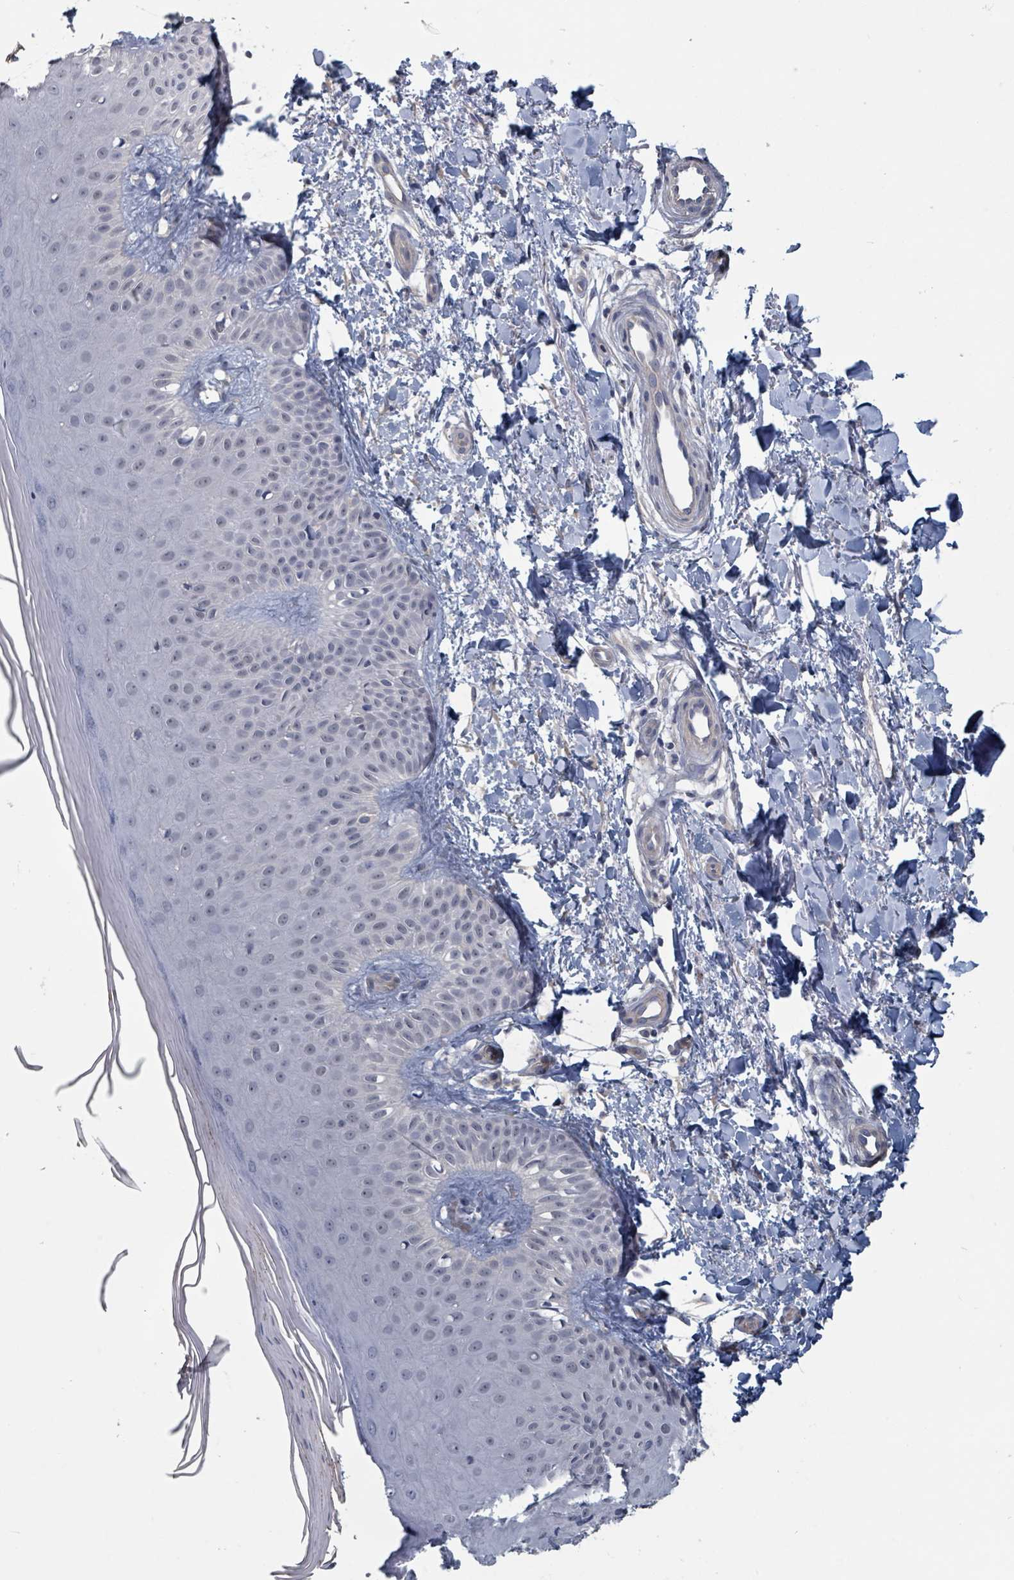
{"staining": {"intensity": "negative", "quantity": "none", "location": "none"}, "tissue": "skin", "cell_type": "Fibroblasts", "image_type": "normal", "snomed": [{"axis": "morphology", "description": "Normal tissue, NOS"}, {"axis": "topography", "description": "Skin"}], "caption": "Human skin stained for a protein using immunohistochemistry (IHC) exhibits no positivity in fibroblasts.", "gene": "PLAUR", "patient": {"sex": "male", "age": 81}}